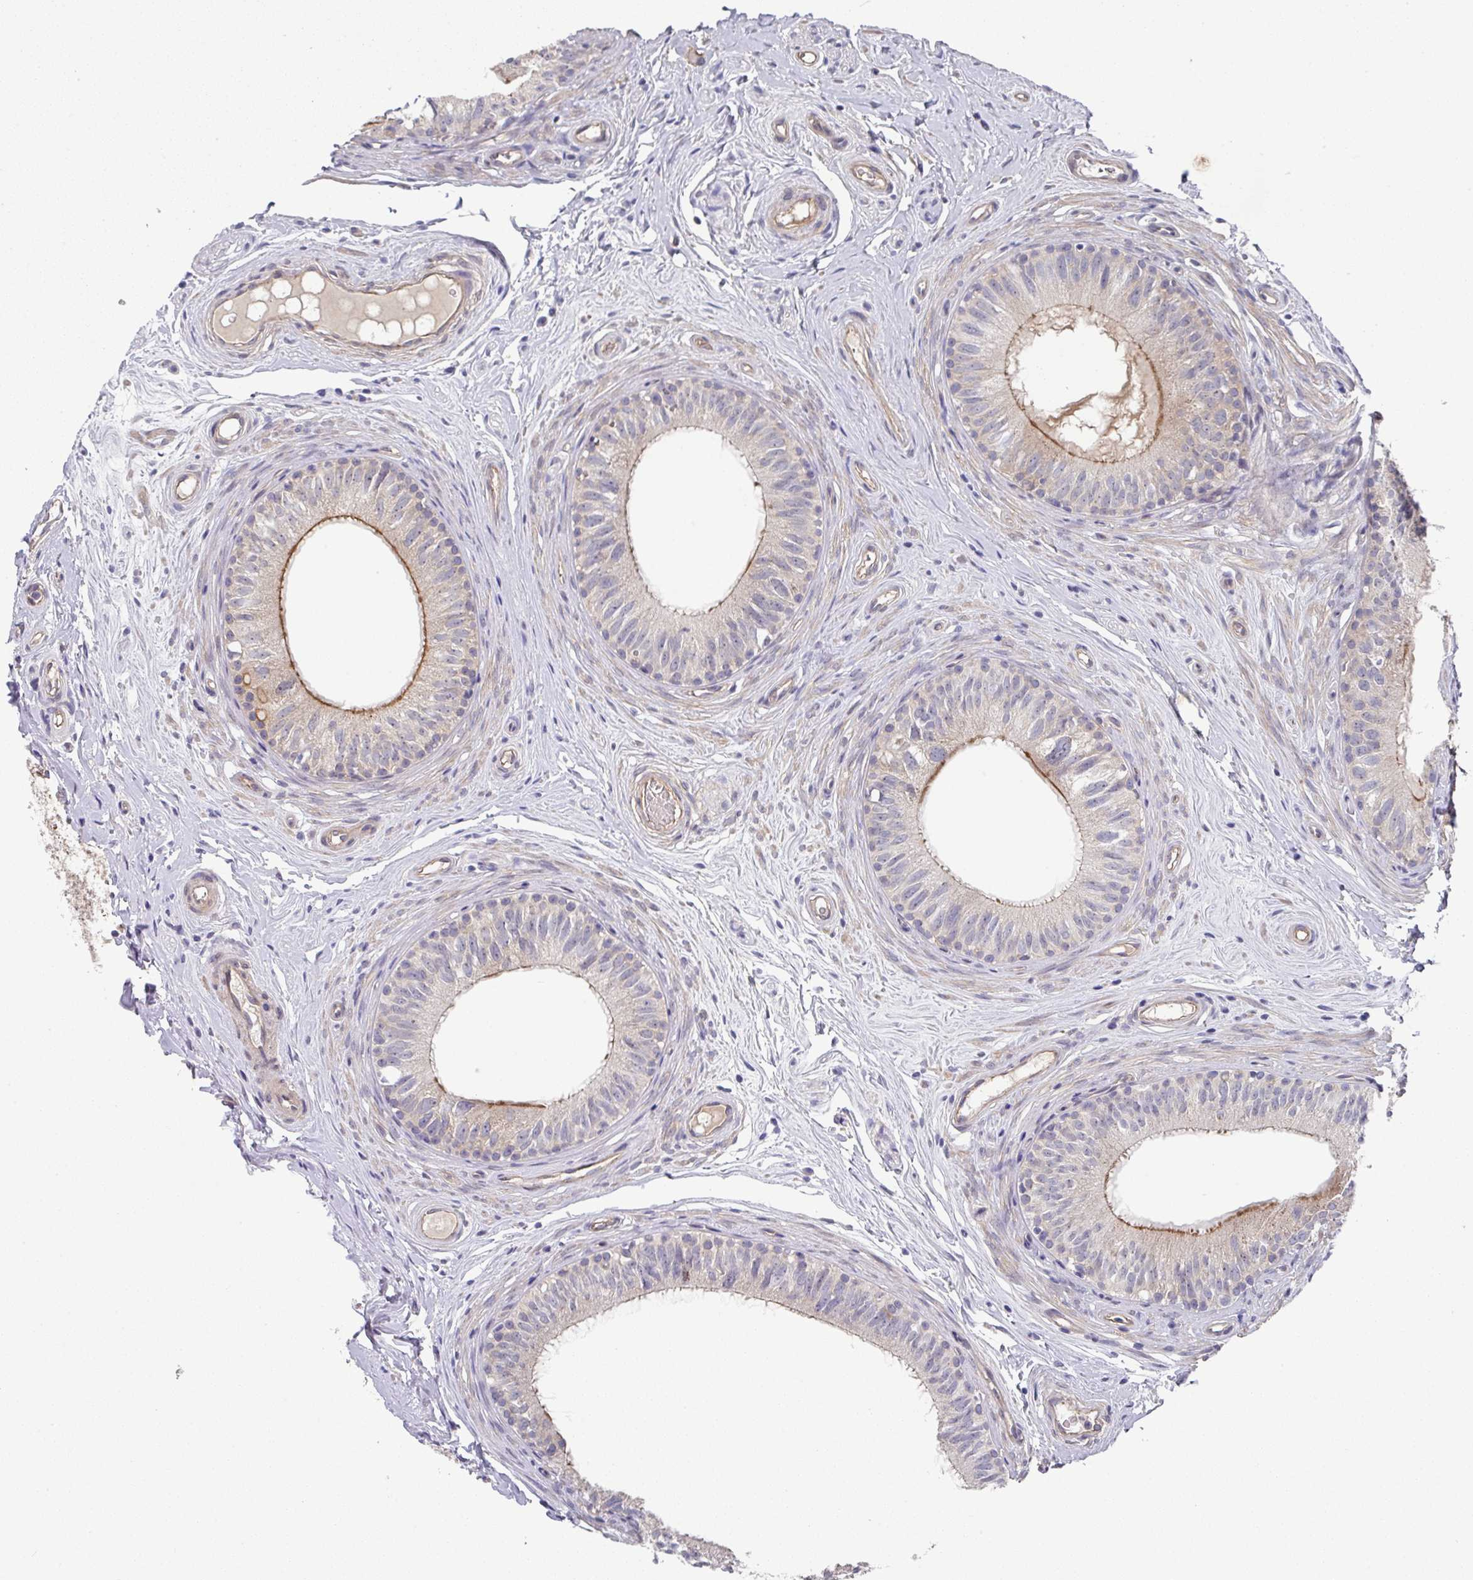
{"staining": {"intensity": "moderate", "quantity": "25%-75%", "location": "cytoplasmic/membranous"}, "tissue": "epididymis", "cell_type": "Glandular cells", "image_type": "normal", "snomed": [{"axis": "morphology", "description": "Normal tissue, NOS"}, {"axis": "morphology", "description": "Seminoma, NOS"}, {"axis": "topography", "description": "Testis"}, {"axis": "topography", "description": "Epididymis"}], "caption": "Immunohistochemistry of unremarkable epididymis shows medium levels of moderate cytoplasmic/membranous positivity in approximately 25%-75% of glandular cells. The staining was performed using DAB (3,3'-diaminobenzidine), with brown indicating positive protein expression. Nuclei are stained blue with hematoxylin.", "gene": "PRR5", "patient": {"sex": "male", "age": 45}}